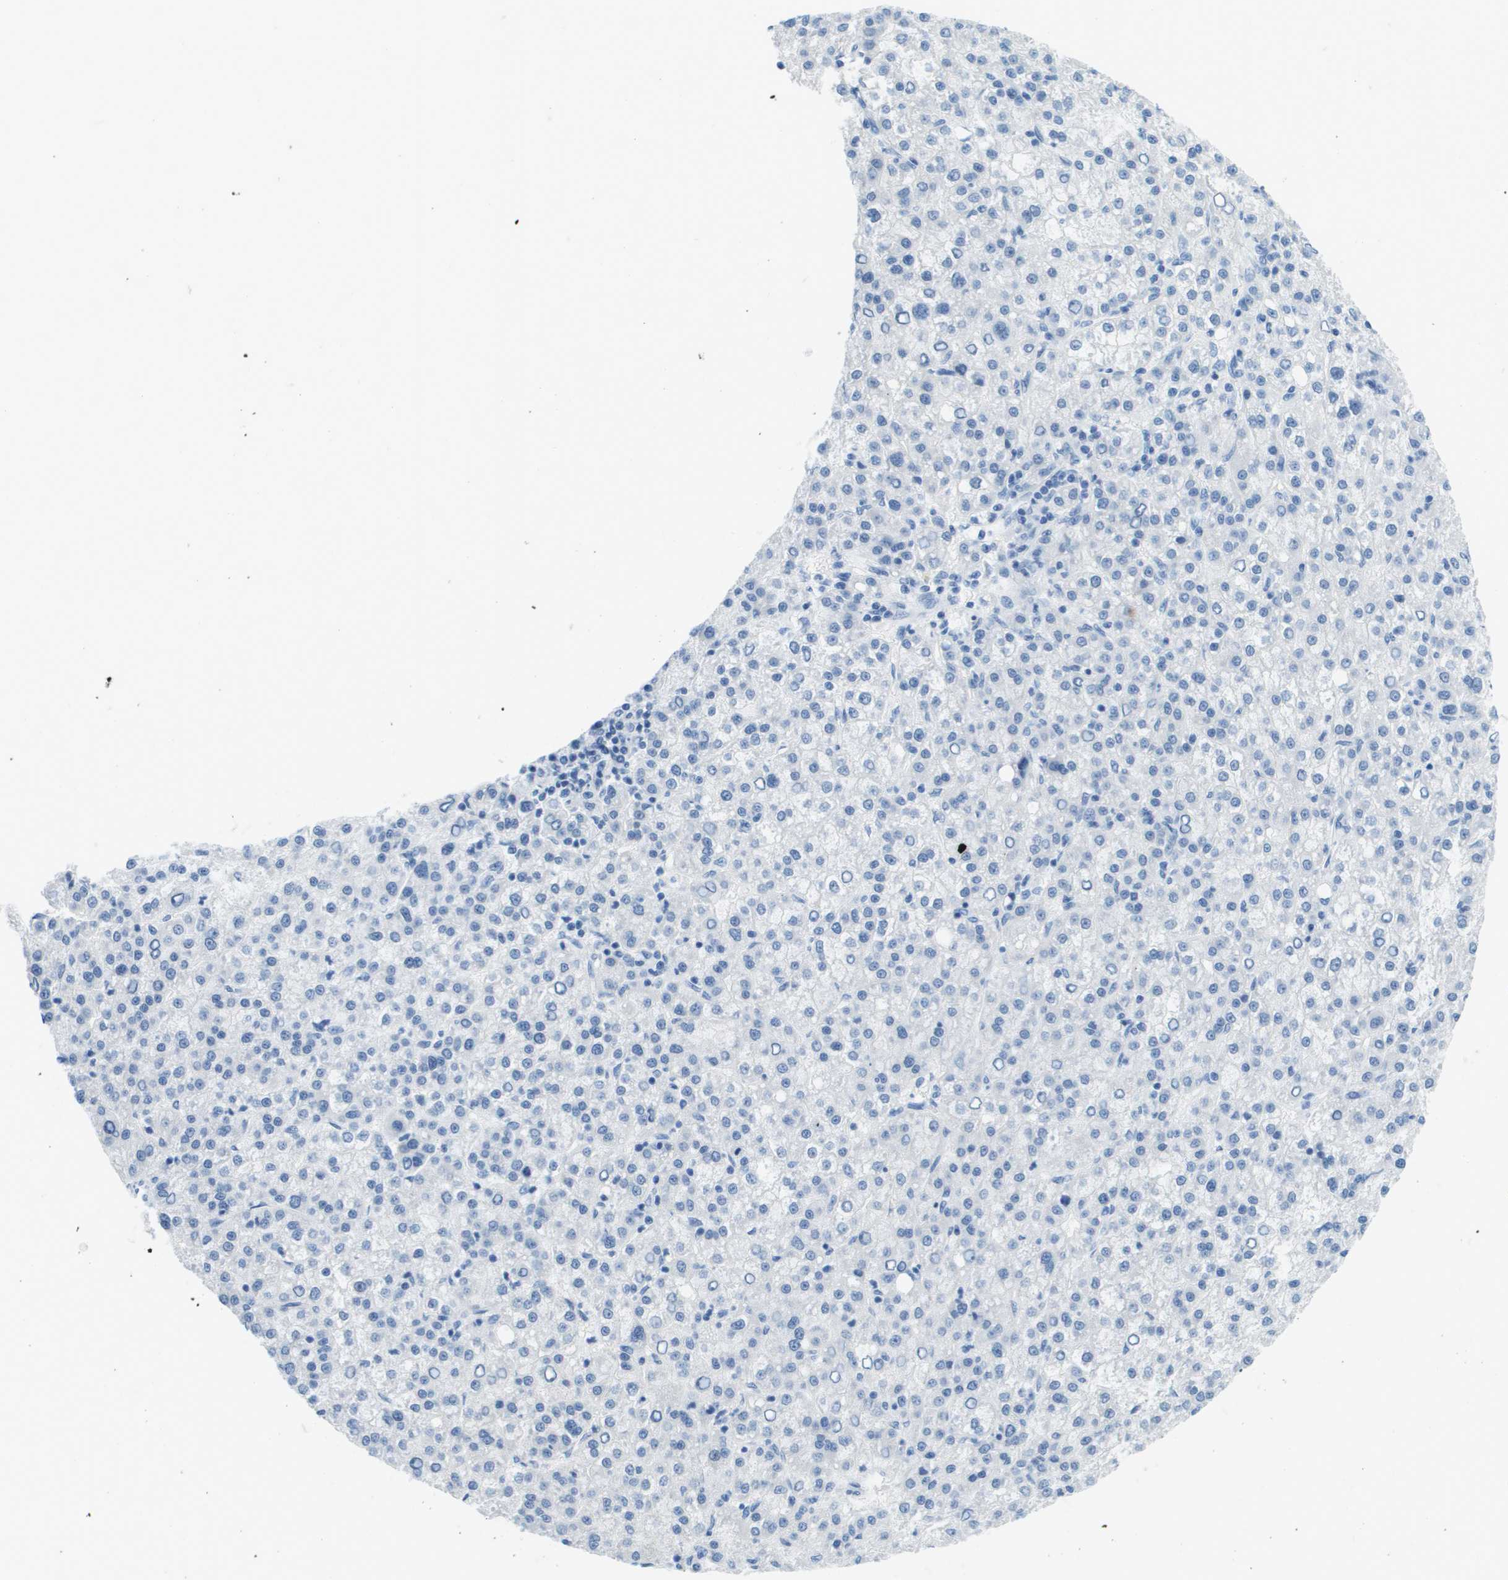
{"staining": {"intensity": "negative", "quantity": "none", "location": "none"}, "tissue": "liver cancer", "cell_type": "Tumor cells", "image_type": "cancer", "snomed": [{"axis": "morphology", "description": "Carcinoma, Hepatocellular, NOS"}, {"axis": "topography", "description": "Liver"}], "caption": "Immunohistochemistry (IHC) photomicrograph of neoplastic tissue: liver hepatocellular carcinoma stained with DAB shows no significant protein positivity in tumor cells.", "gene": "CDHR2", "patient": {"sex": "female", "age": 58}}